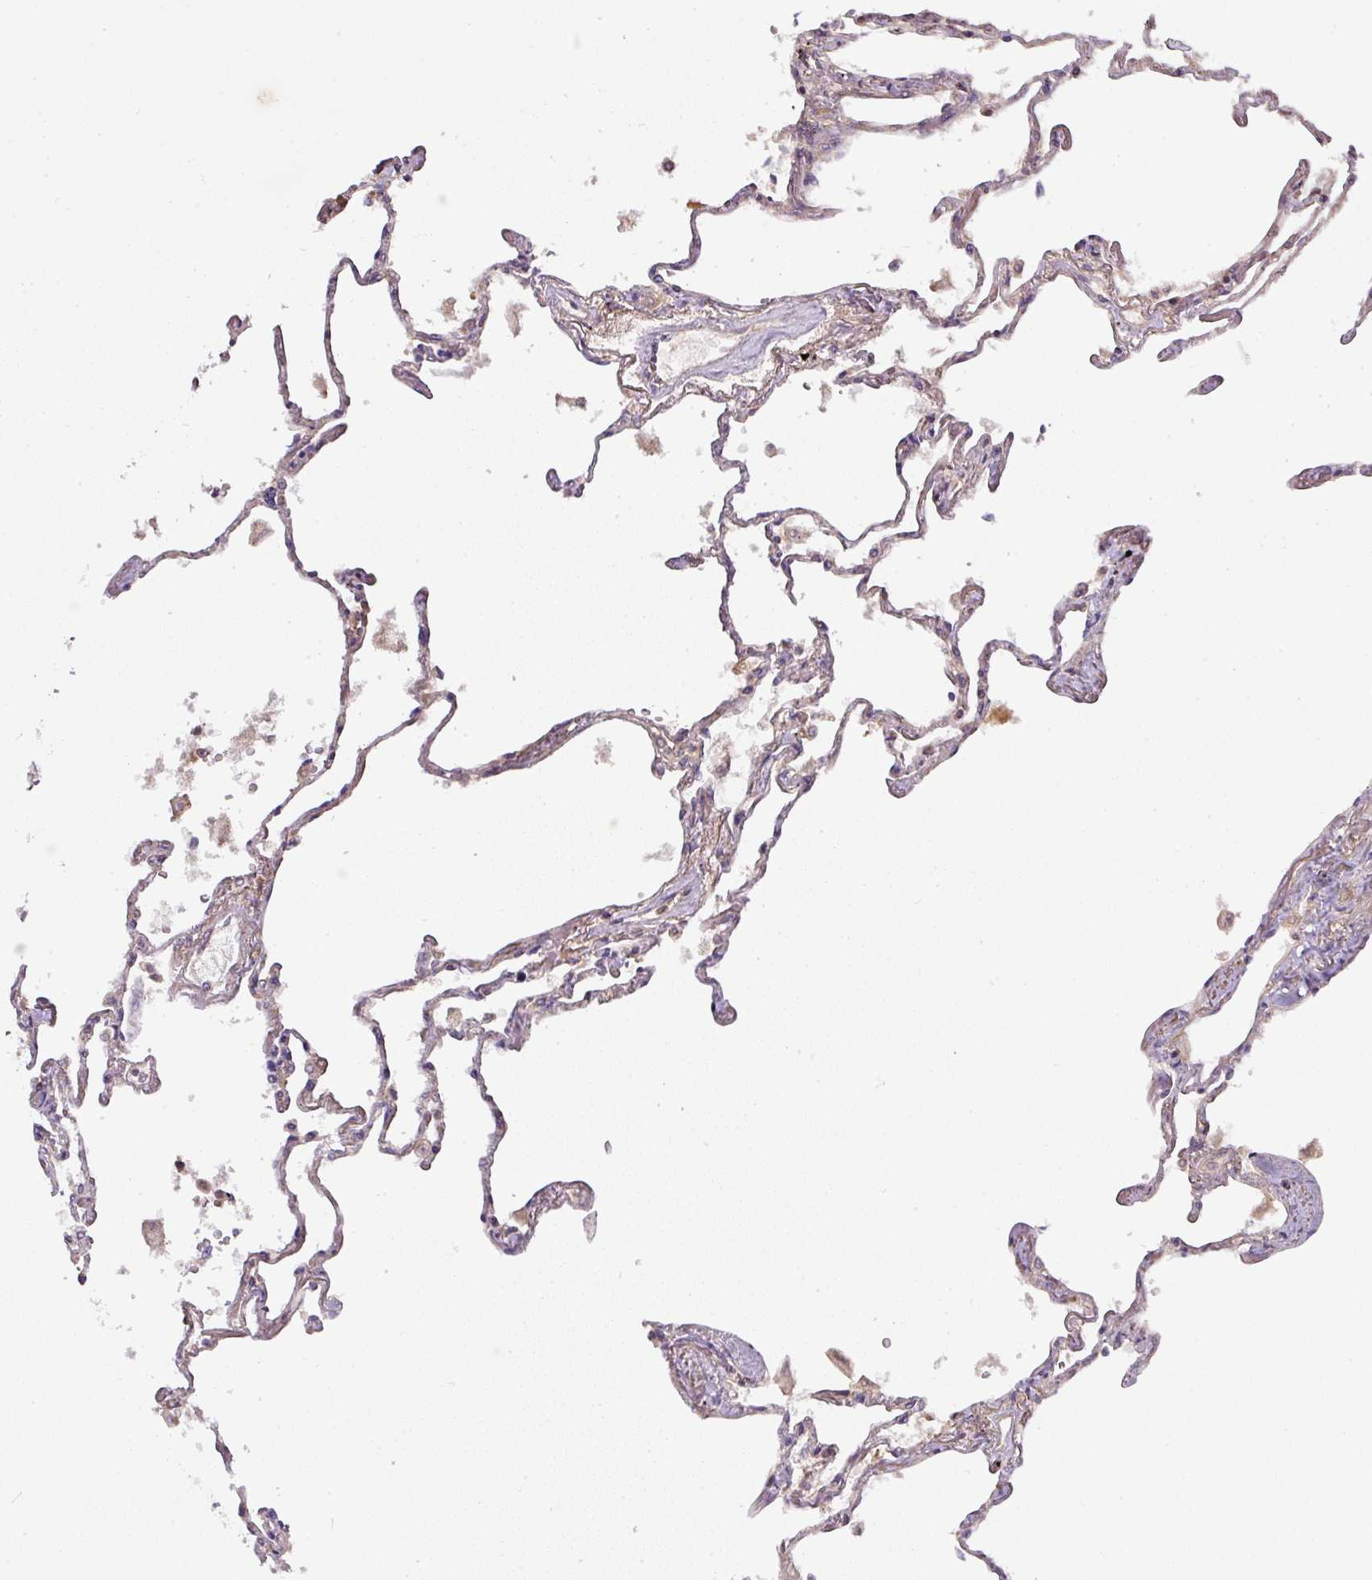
{"staining": {"intensity": "weak", "quantity": "<25%", "location": "cytoplasmic/membranous"}, "tissue": "lung", "cell_type": "Alveolar cells", "image_type": "normal", "snomed": [{"axis": "morphology", "description": "Normal tissue, NOS"}, {"axis": "topography", "description": "Lung"}], "caption": "An image of lung stained for a protein shows no brown staining in alveolar cells.", "gene": "GALP", "patient": {"sex": "female", "age": 67}}